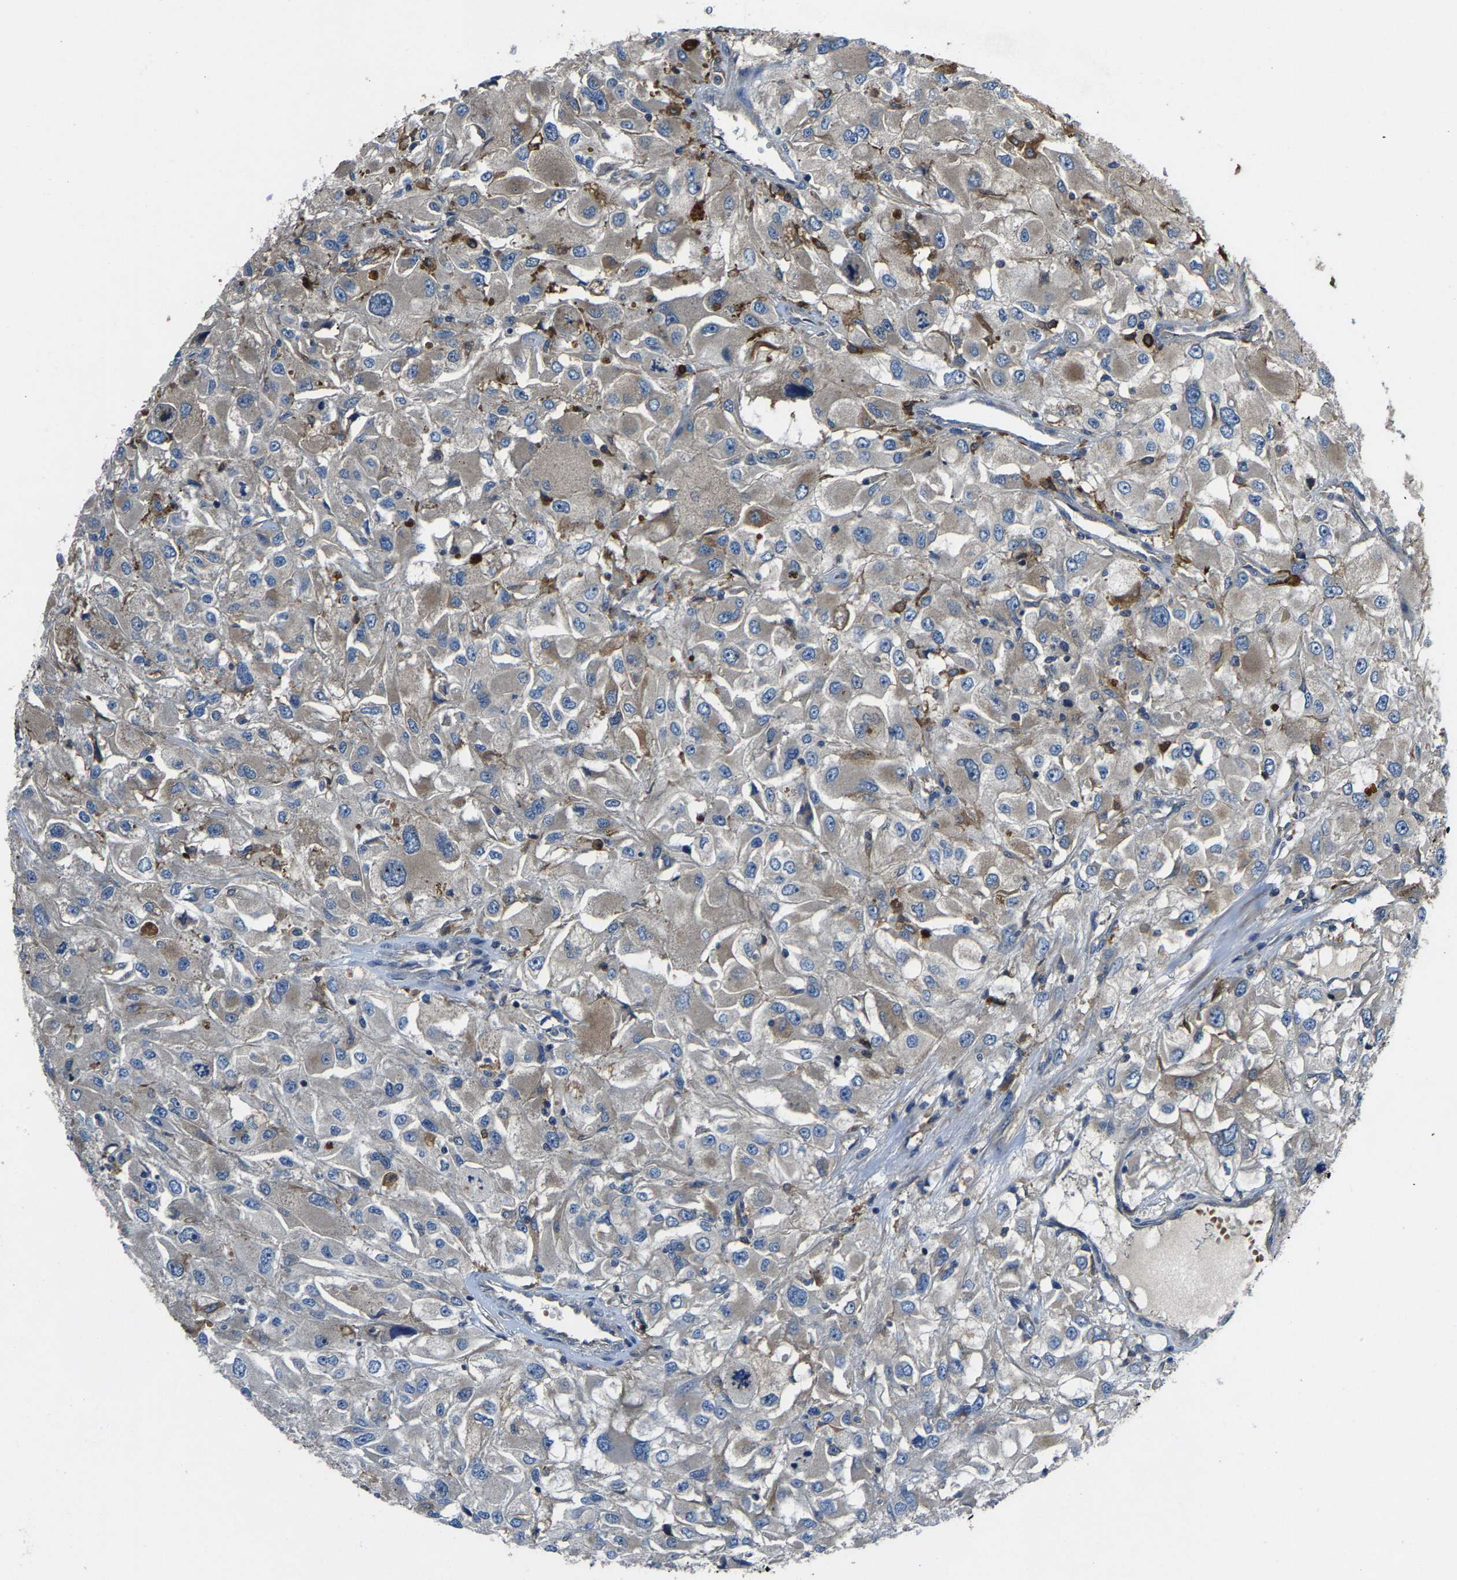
{"staining": {"intensity": "weak", "quantity": "<25%", "location": "cytoplasmic/membranous"}, "tissue": "renal cancer", "cell_type": "Tumor cells", "image_type": "cancer", "snomed": [{"axis": "morphology", "description": "Adenocarcinoma, NOS"}, {"axis": "topography", "description": "Kidney"}], "caption": "Immunohistochemical staining of renal adenocarcinoma reveals no significant staining in tumor cells.", "gene": "AGBL3", "patient": {"sex": "female", "age": 52}}